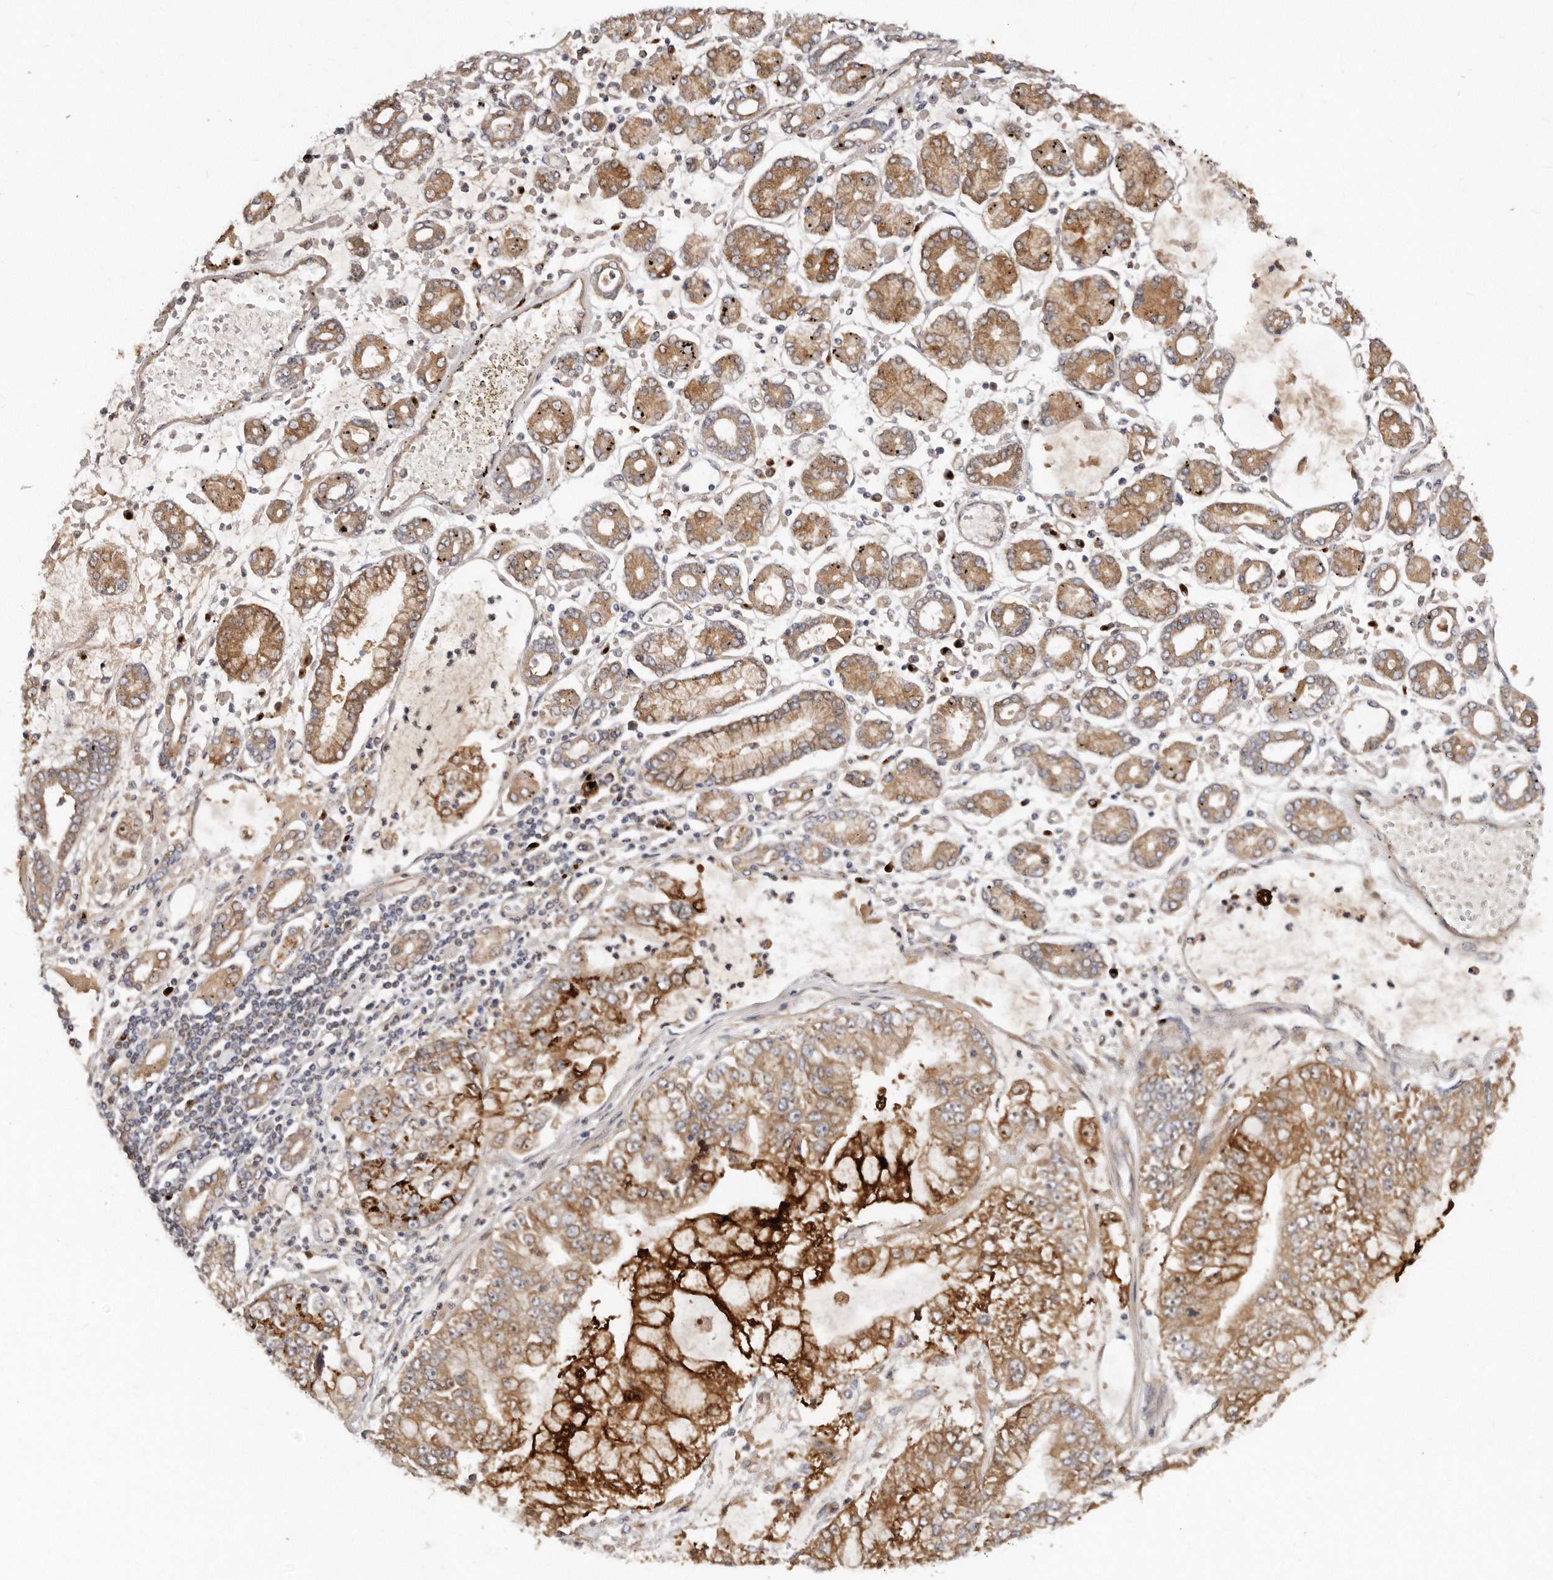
{"staining": {"intensity": "moderate", "quantity": ">75%", "location": "cytoplasmic/membranous"}, "tissue": "stomach cancer", "cell_type": "Tumor cells", "image_type": "cancer", "snomed": [{"axis": "morphology", "description": "Adenocarcinoma, NOS"}, {"axis": "topography", "description": "Stomach"}], "caption": "Brown immunohistochemical staining in human stomach adenocarcinoma shows moderate cytoplasmic/membranous positivity in approximately >75% of tumor cells. (Brightfield microscopy of DAB IHC at high magnification).", "gene": "DACT2", "patient": {"sex": "male", "age": 76}}